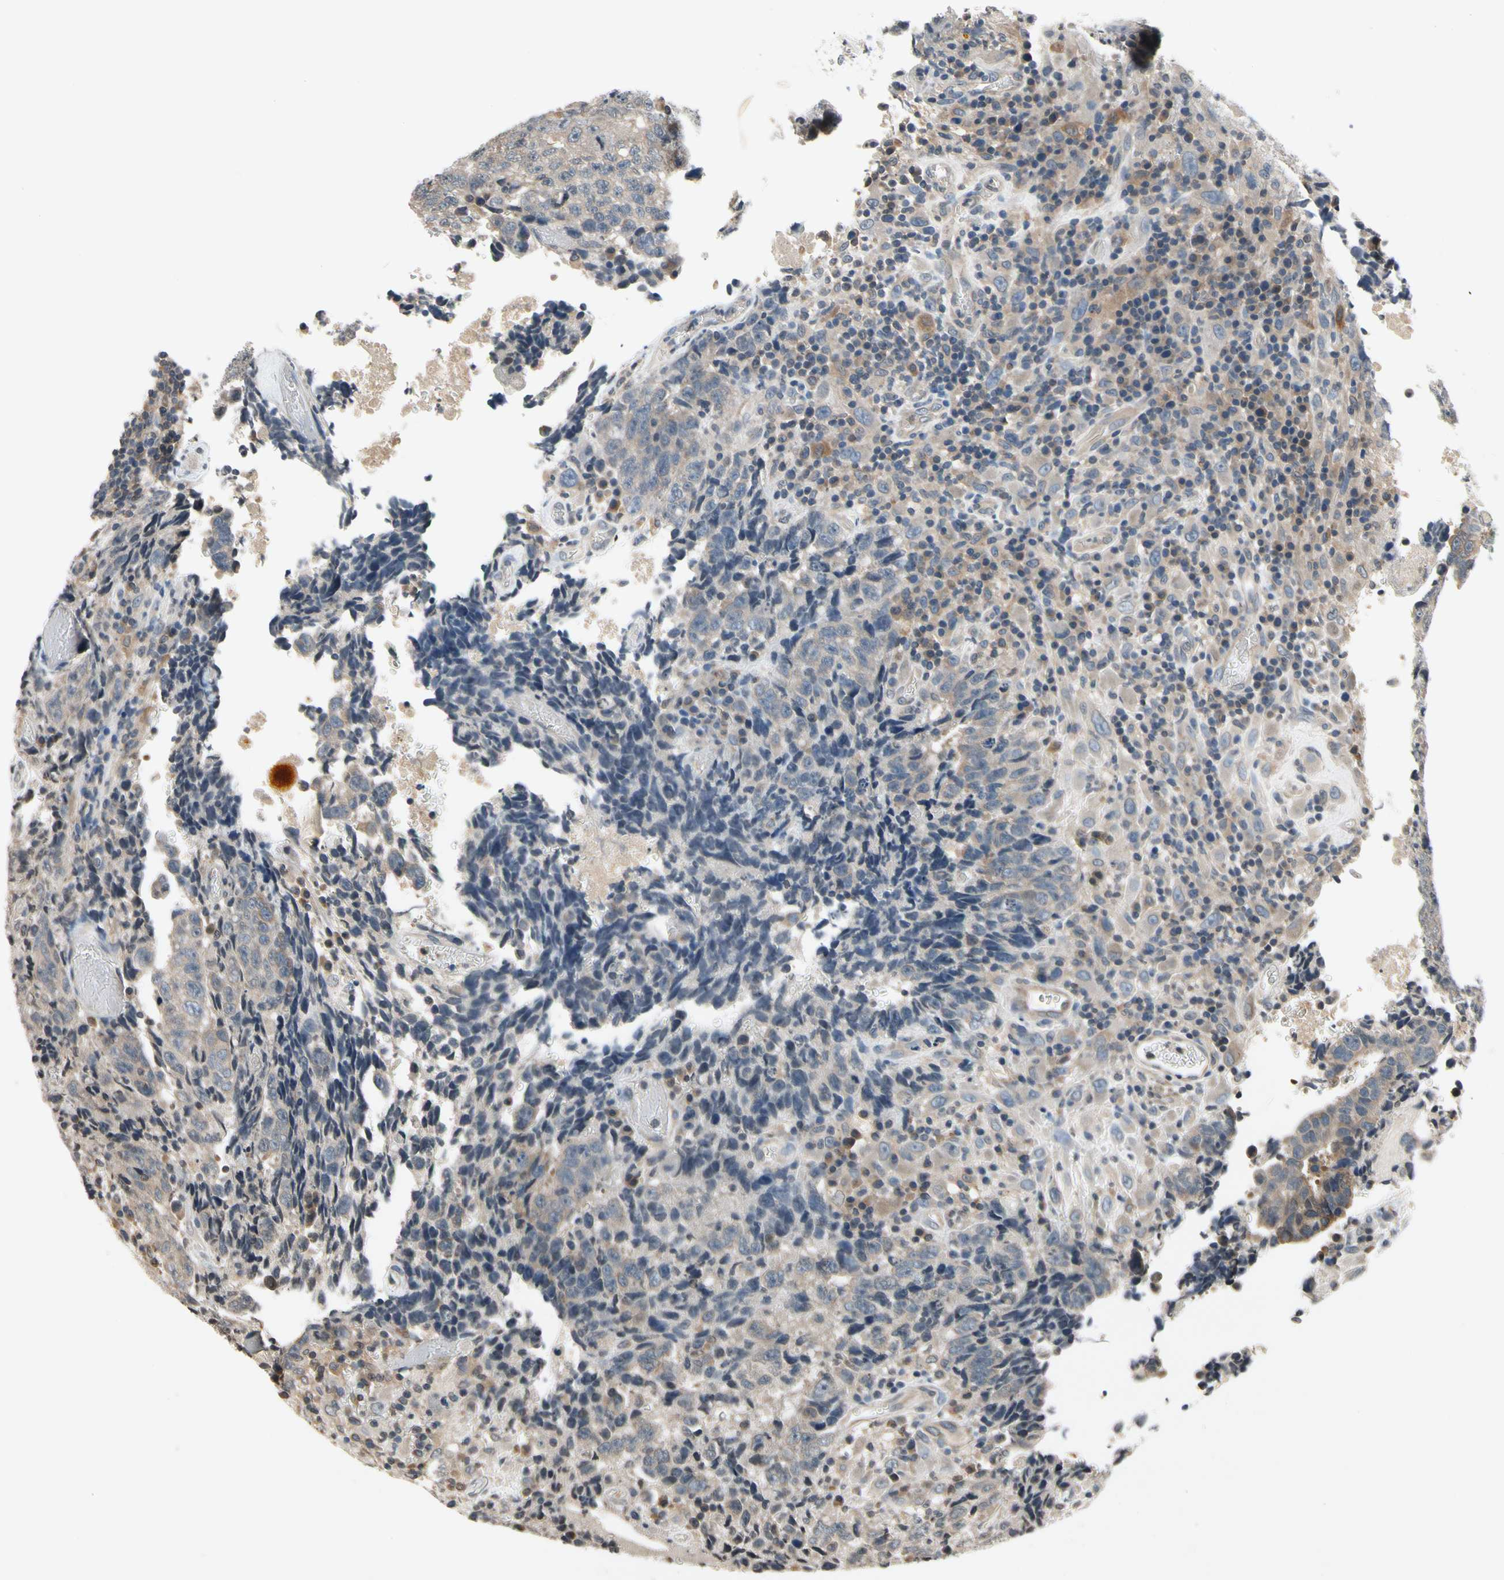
{"staining": {"intensity": "moderate", "quantity": "25%-75%", "location": "cytoplasmic/membranous"}, "tissue": "testis cancer", "cell_type": "Tumor cells", "image_type": "cancer", "snomed": [{"axis": "morphology", "description": "Necrosis, NOS"}, {"axis": "morphology", "description": "Carcinoma, Embryonal, NOS"}, {"axis": "topography", "description": "Testis"}], "caption": "The micrograph shows staining of embryonal carcinoma (testis), revealing moderate cytoplasmic/membranous protein staining (brown color) within tumor cells.", "gene": "GCLC", "patient": {"sex": "male", "age": 19}}